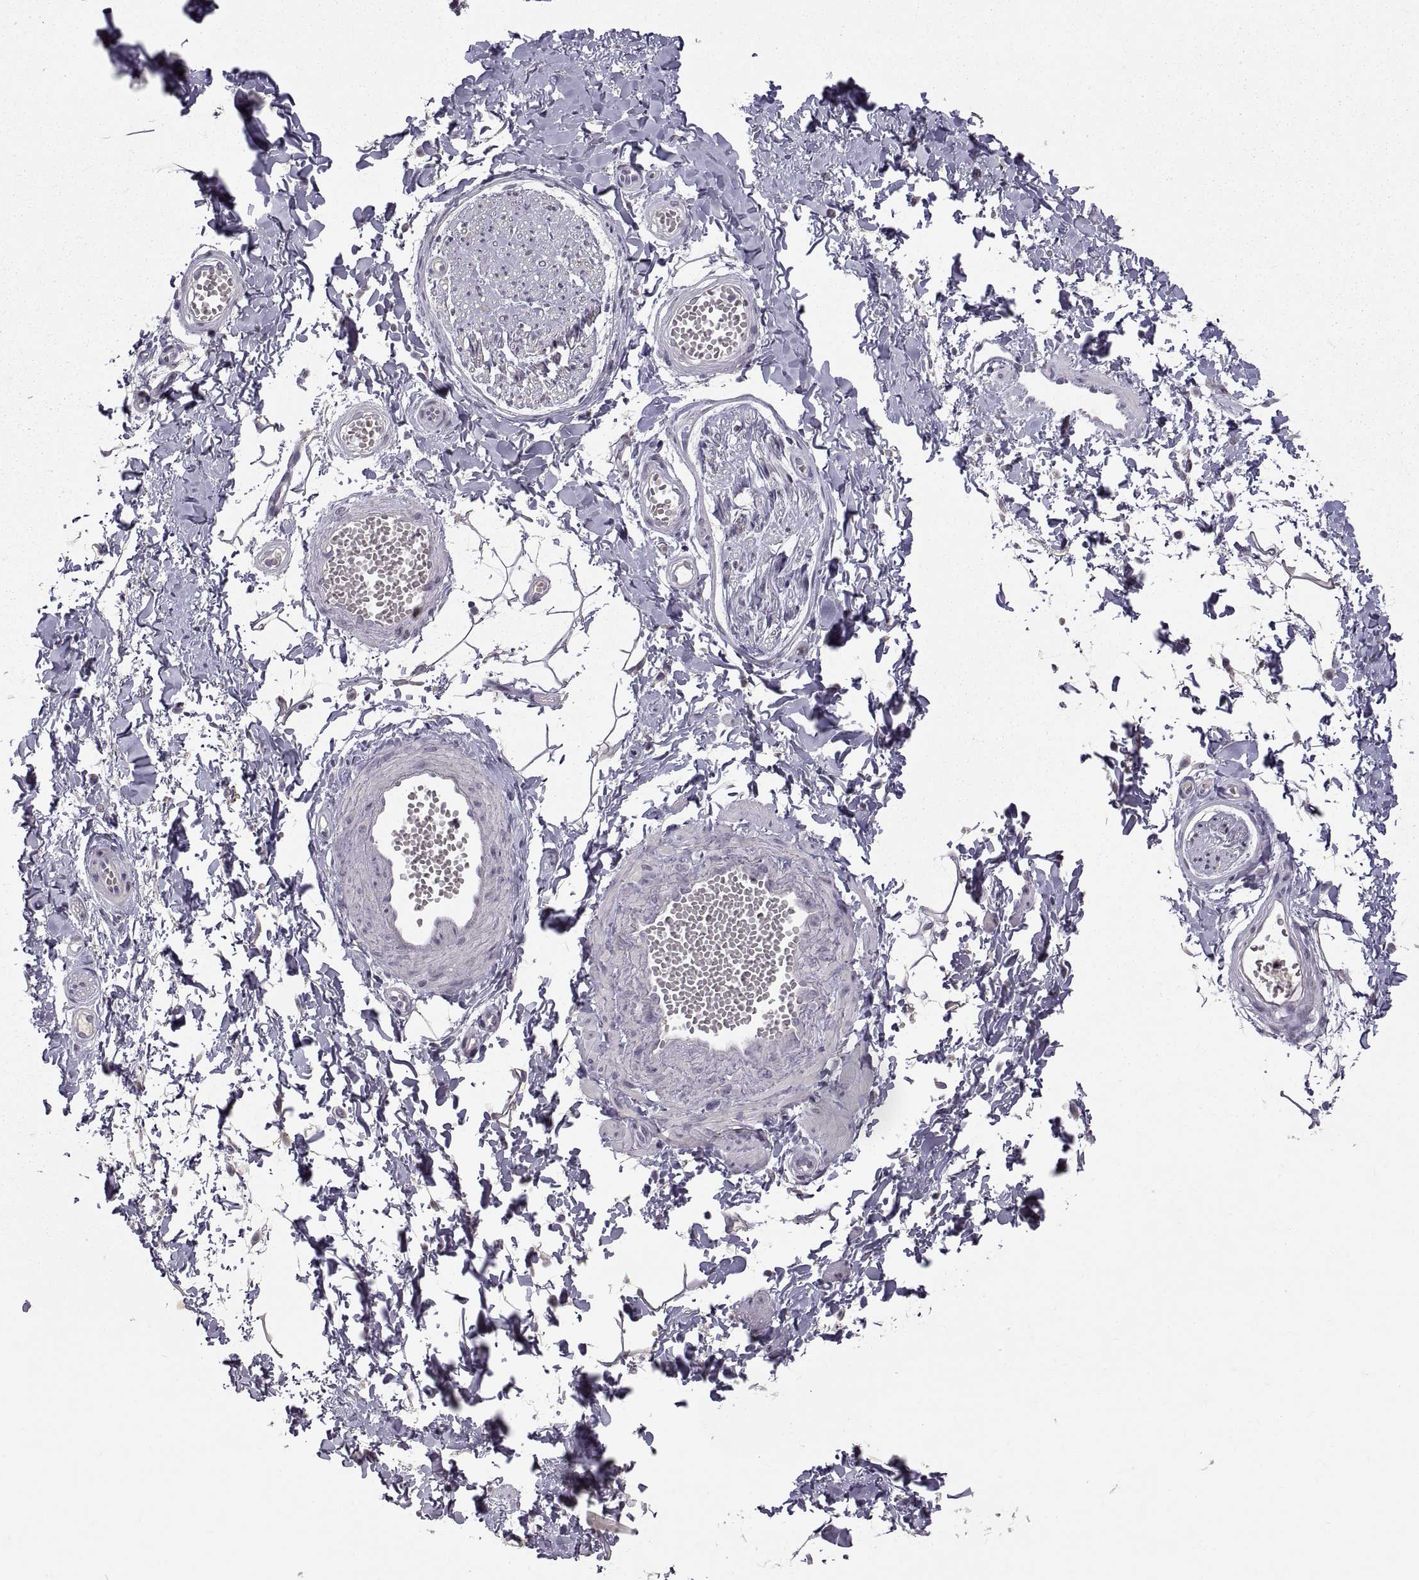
{"staining": {"intensity": "negative", "quantity": "none", "location": "none"}, "tissue": "adipose tissue", "cell_type": "Adipocytes", "image_type": "normal", "snomed": [{"axis": "morphology", "description": "Normal tissue, NOS"}, {"axis": "topography", "description": "Smooth muscle"}, {"axis": "topography", "description": "Peripheral nerve tissue"}], "caption": "Human adipose tissue stained for a protein using immunohistochemistry (IHC) demonstrates no expression in adipocytes.", "gene": "CDH2", "patient": {"sex": "male", "age": 22}}